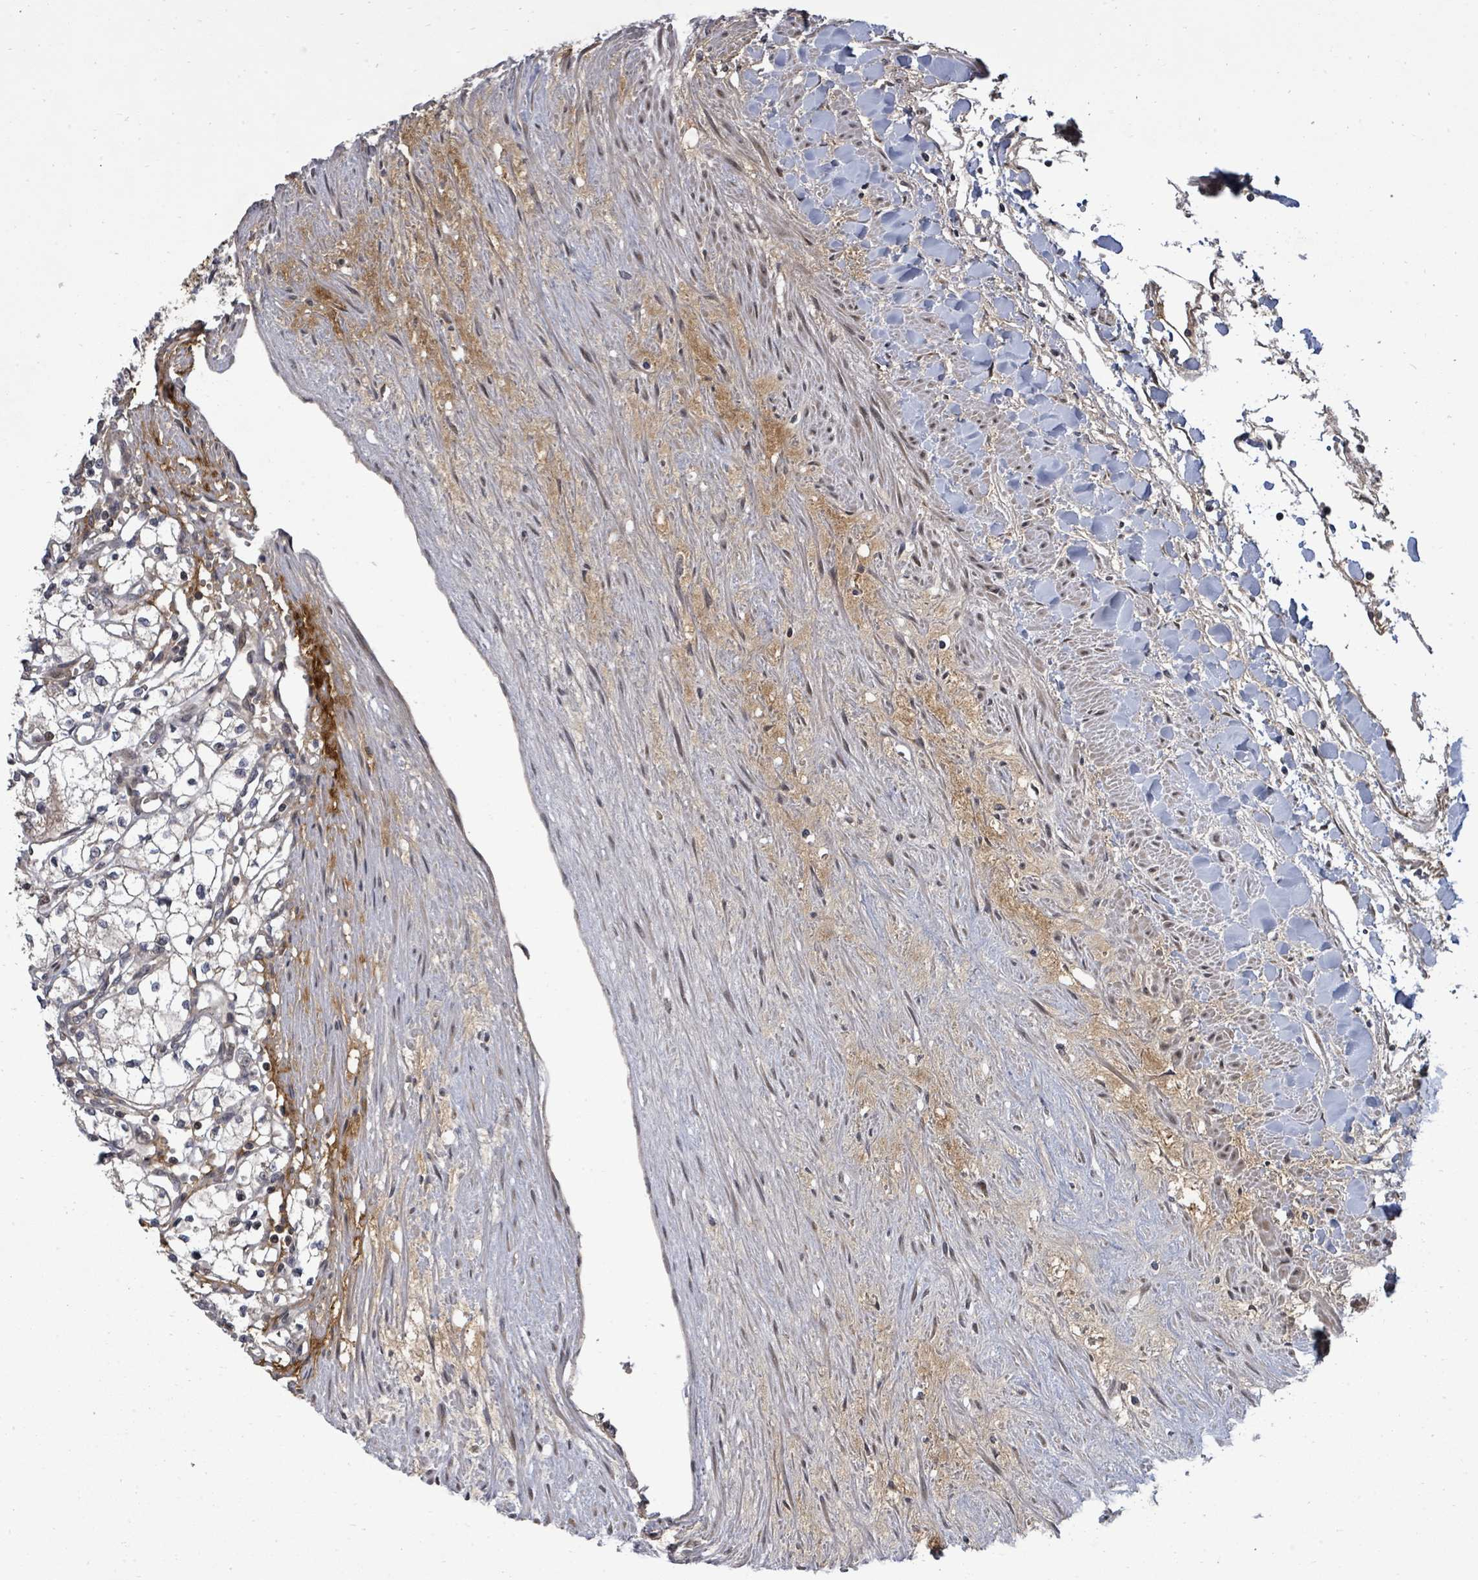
{"staining": {"intensity": "negative", "quantity": "none", "location": "none"}, "tissue": "renal cancer", "cell_type": "Tumor cells", "image_type": "cancer", "snomed": [{"axis": "morphology", "description": "Adenocarcinoma, NOS"}, {"axis": "topography", "description": "Kidney"}], "caption": "The micrograph exhibits no significant expression in tumor cells of renal adenocarcinoma.", "gene": "KRTAP27-1", "patient": {"sex": "male", "age": 59}}